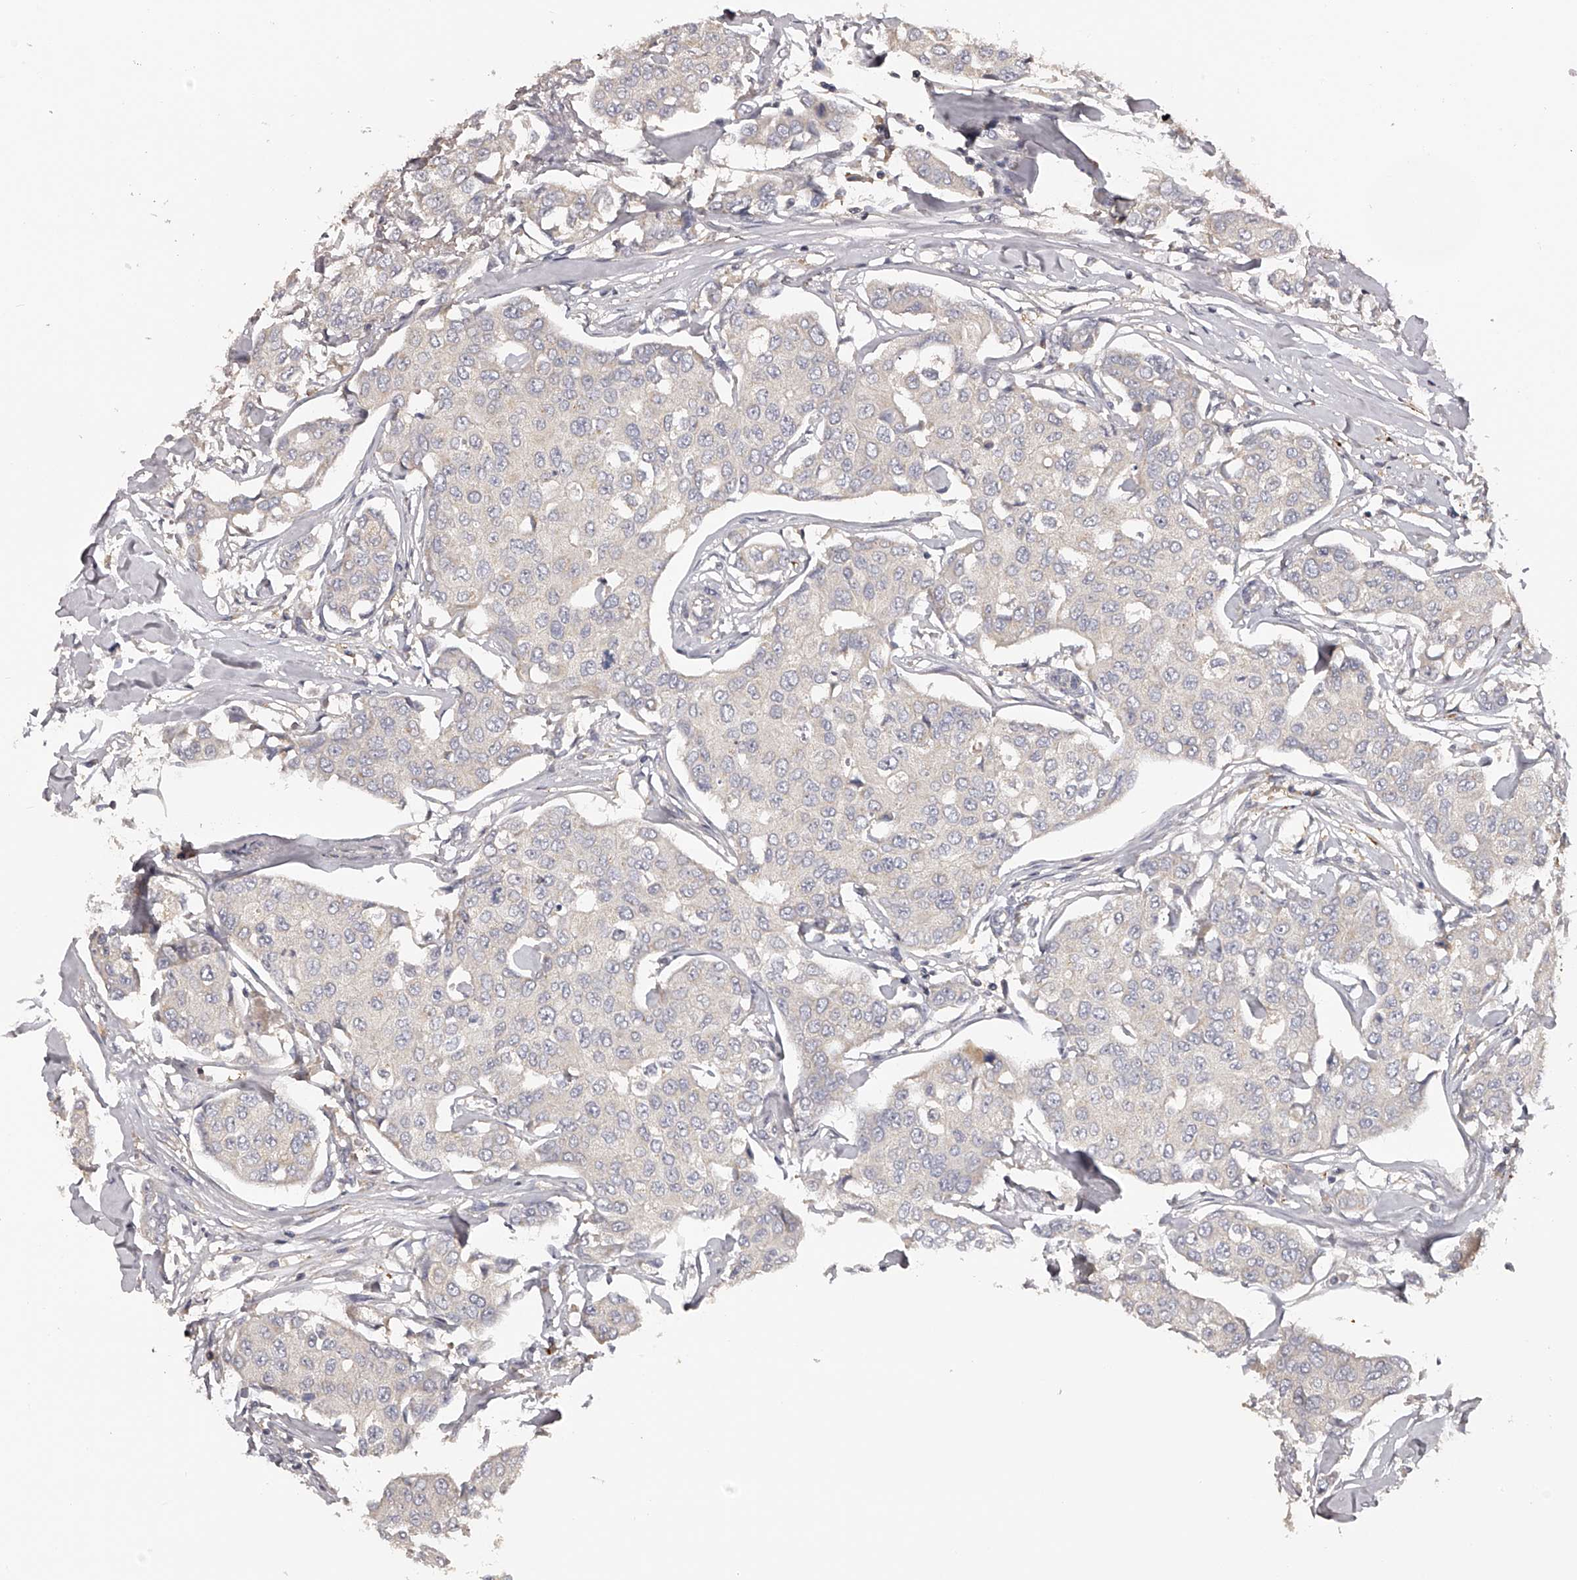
{"staining": {"intensity": "negative", "quantity": "none", "location": "none"}, "tissue": "breast cancer", "cell_type": "Tumor cells", "image_type": "cancer", "snomed": [{"axis": "morphology", "description": "Duct carcinoma"}, {"axis": "topography", "description": "Breast"}], "caption": "A high-resolution image shows IHC staining of breast cancer, which displays no significant expression in tumor cells. (Stains: DAB (3,3'-diaminobenzidine) immunohistochemistry with hematoxylin counter stain, Microscopy: brightfield microscopy at high magnification).", "gene": "TNN", "patient": {"sex": "female", "age": 80}}